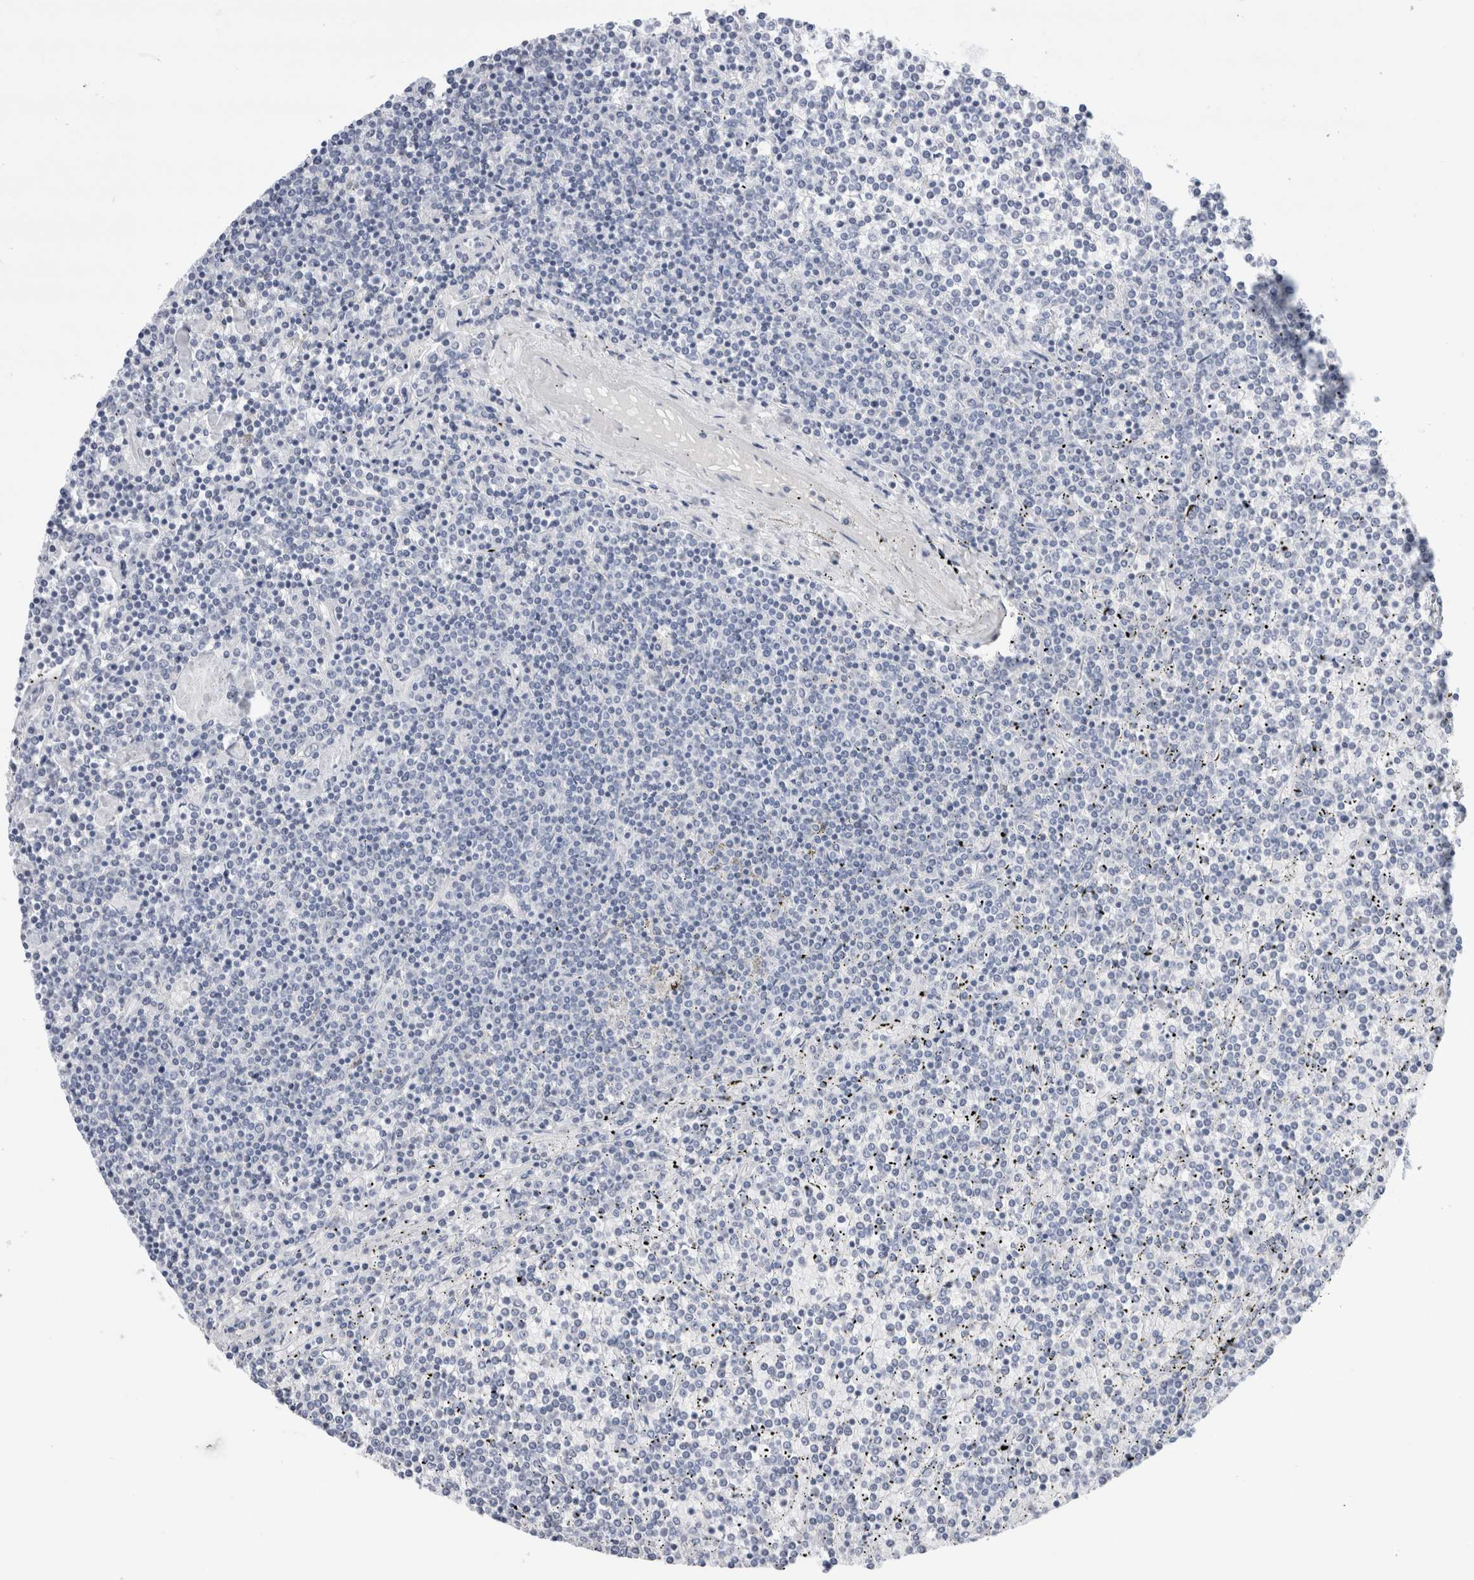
{"staining": {"intensity": "negative", "quantity": "none", "location": "none"}, "tissue": "lymphoma", "cell_type": "Tumor cells", "image_type": "cancer", "snomed": [{"axis": "morphology", "description": "Malignant lymphoma, non-Hodgkin's type, Low grade"}, {"axis": "topography", "description": "Spleen"}], "caption": "Immunohistochemical staining of low-grade malignant lymphoma, non-Hodgkin's type reveals no significant expression in tumor cells.", "gene": "ECHDC2", "patient": {"sex": "female", "age": 19}}